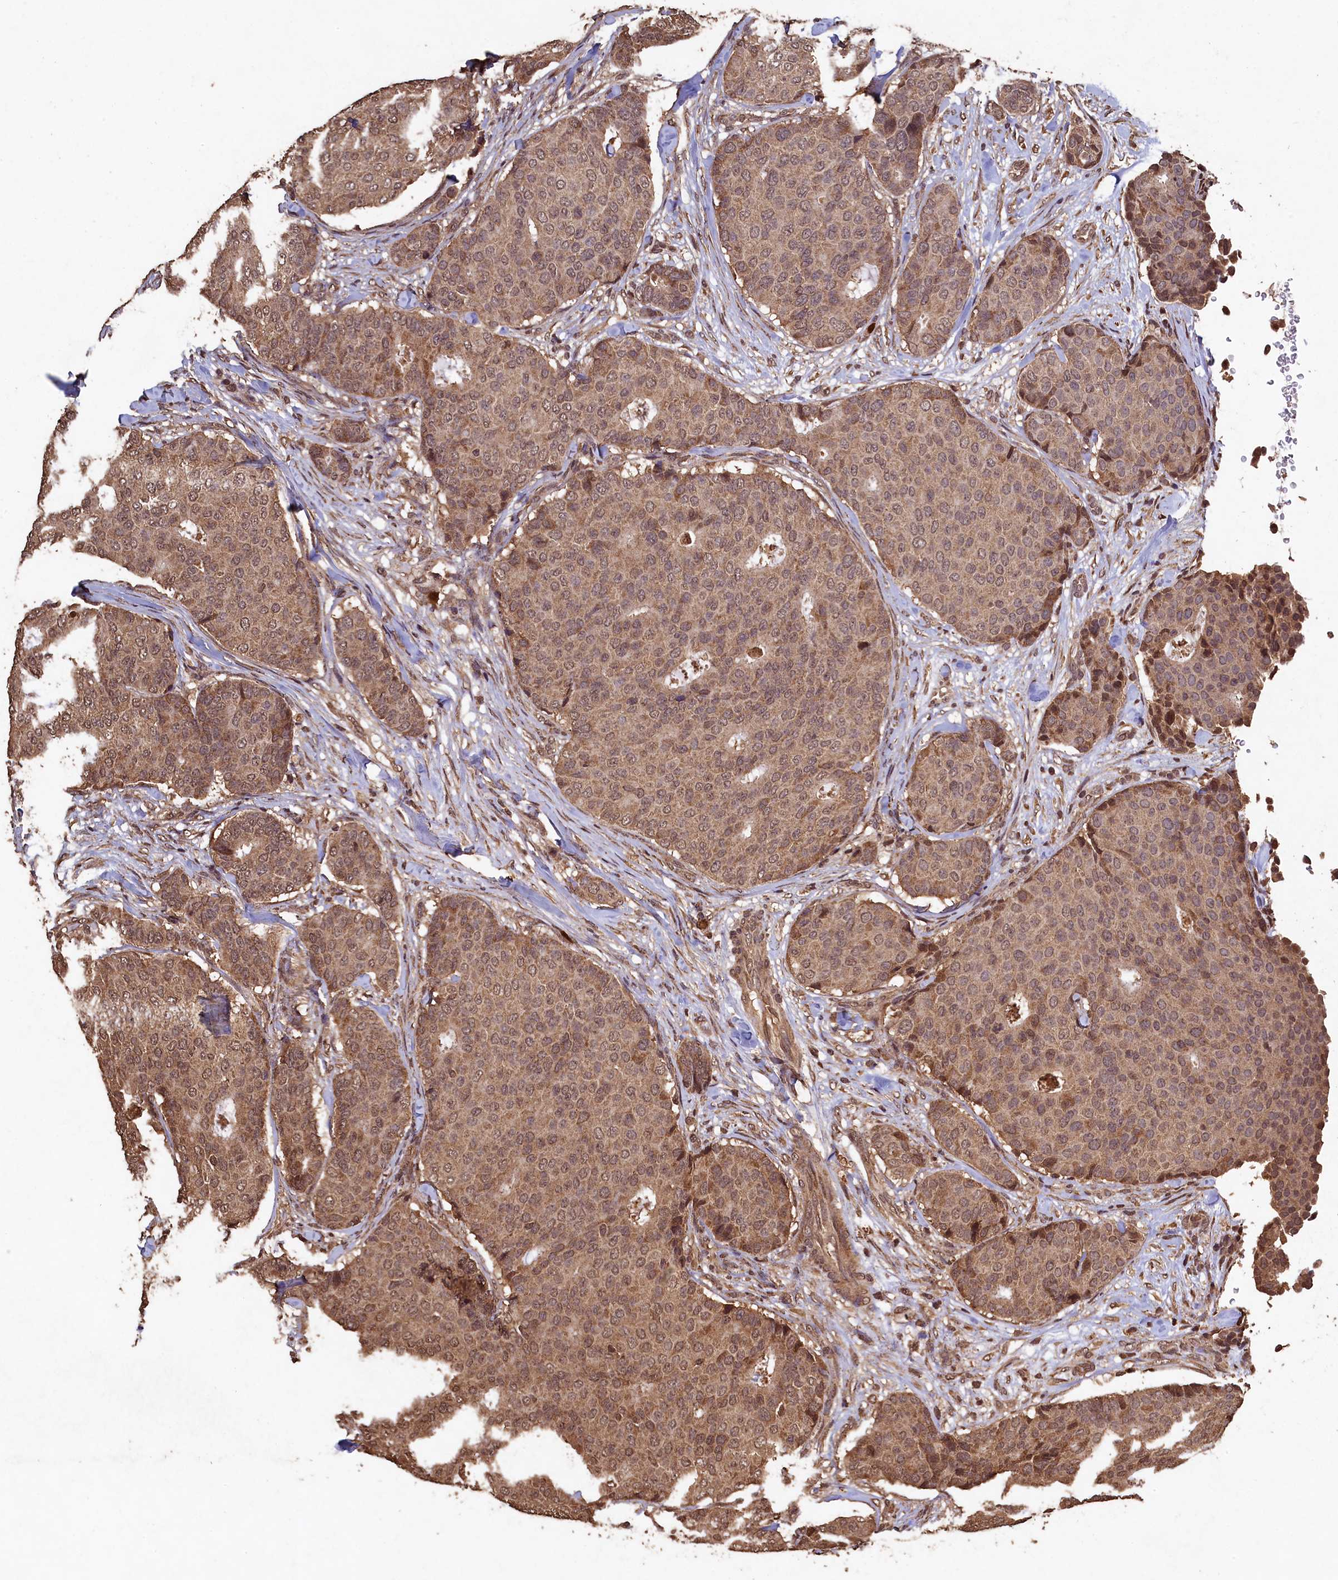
{"staining": {"intensity": "moderate", "quantity": ">75%", "location": "cytoplasmic/membranous,nuclear"}, "tissue": "breast cancer", "cell_type": "Tumor cells", "image_type": "cancer", "snomed": [{"axis": "morphology", "description": "Duct carcinoma"}, {"axis": "topography", "description": "Breast"}], "caption": "Moderate cytoplasmic/membranous and nuclear protein positivity is present in approximately >75% of tumor cells in breast cancer.", "gene": "CEP57L1", "patient": {"sex": "female", "age": 75}}